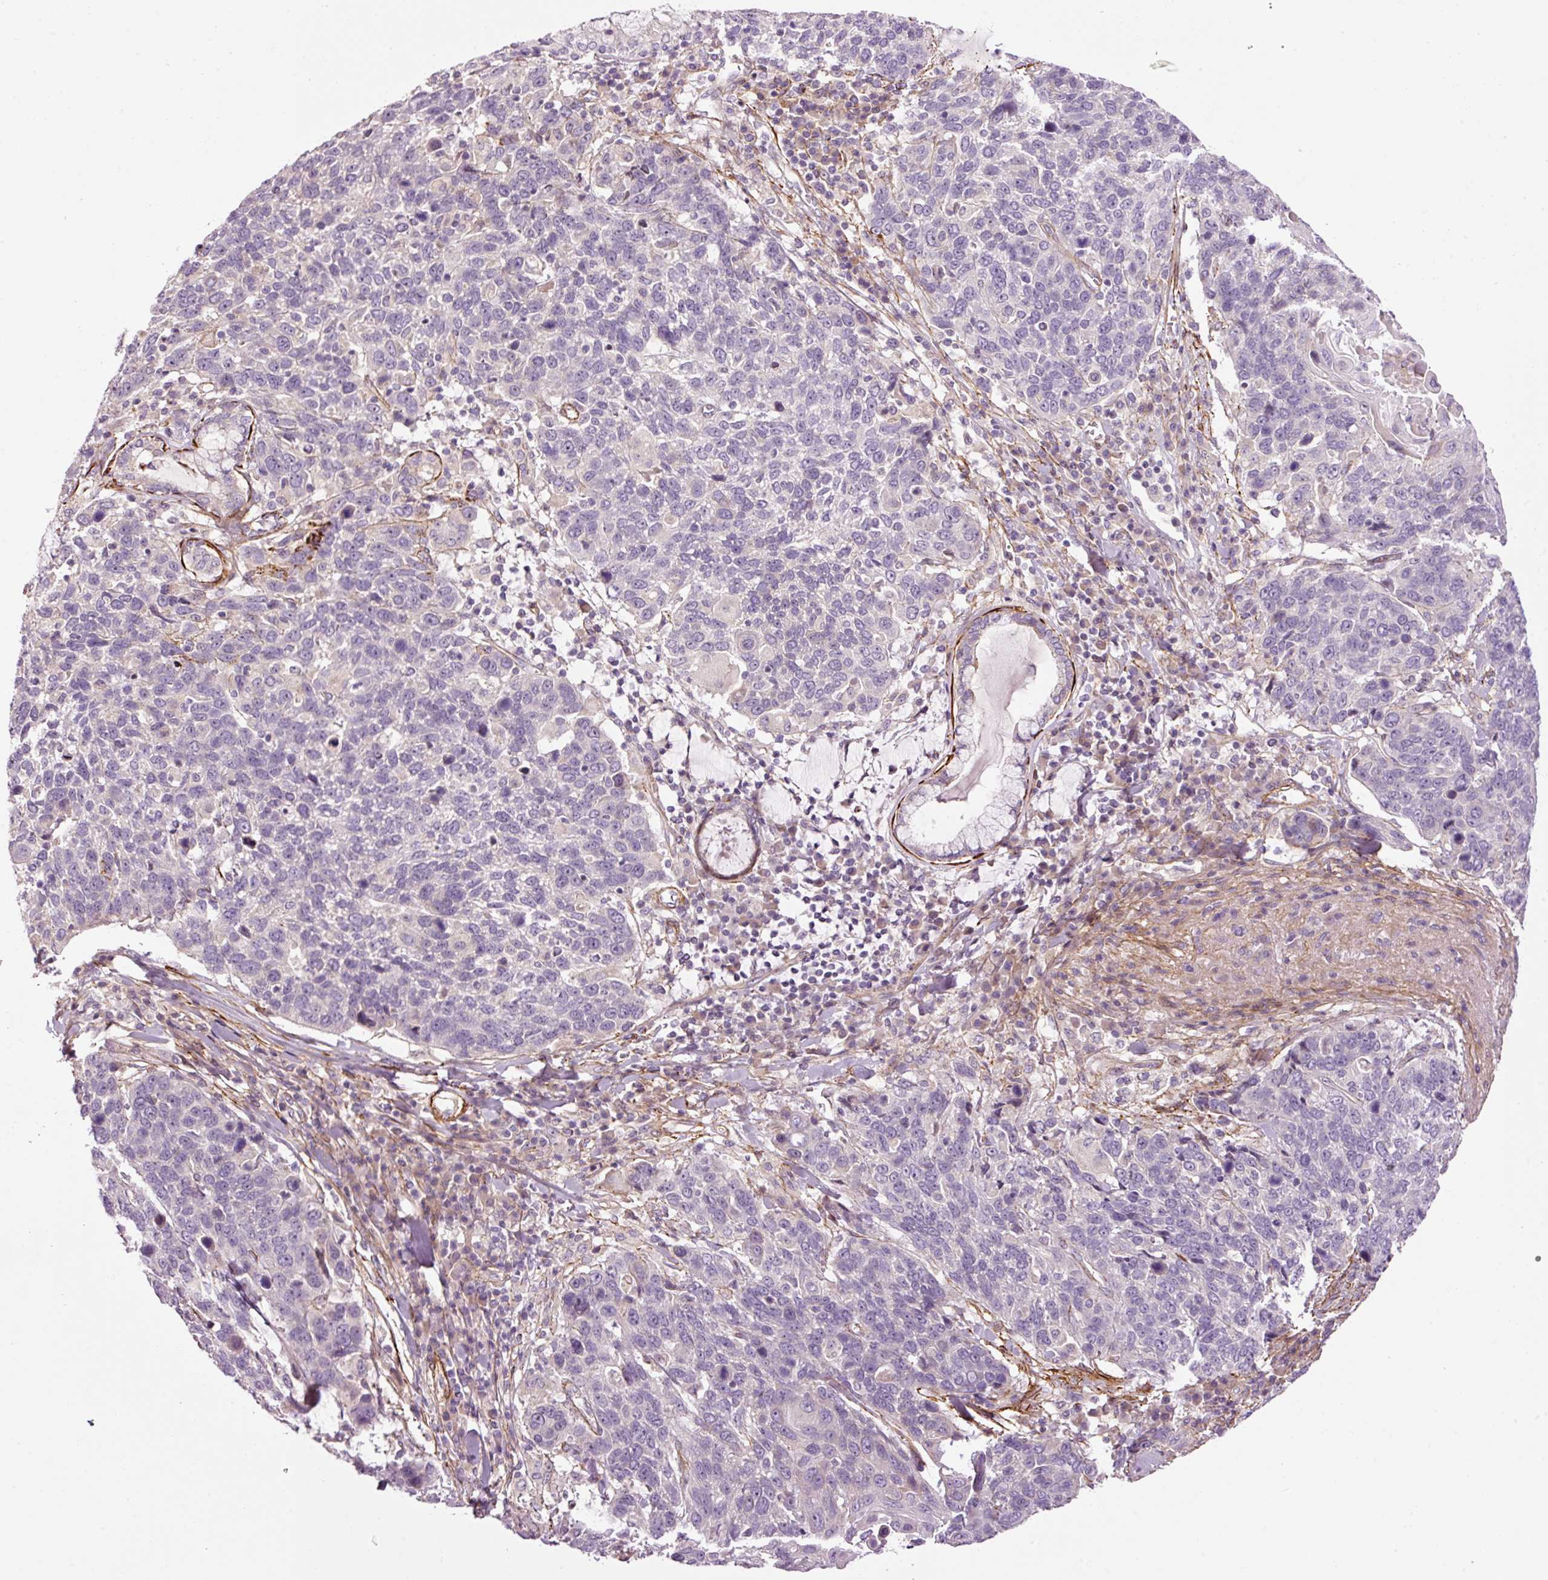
{"staining": {"intensity": "negative", "quantity": "none", "location": "none"}, "tissue": "lung cancer", "cell_type": "Tumor cells", "image_type": "cancer", "snomed": [{"axis": "morphology", "description": "Squamous cell carcinoma, NOS"}, {"axis": "topography", "description": "Lung"}], "caption": "Immunohistochemistry of lung cancer (squamous cell carcinoma) exhibits no staining in tumor cells.", "gene": "ANKRD20A1", "patient": {"sex": "male", "age": 66}}